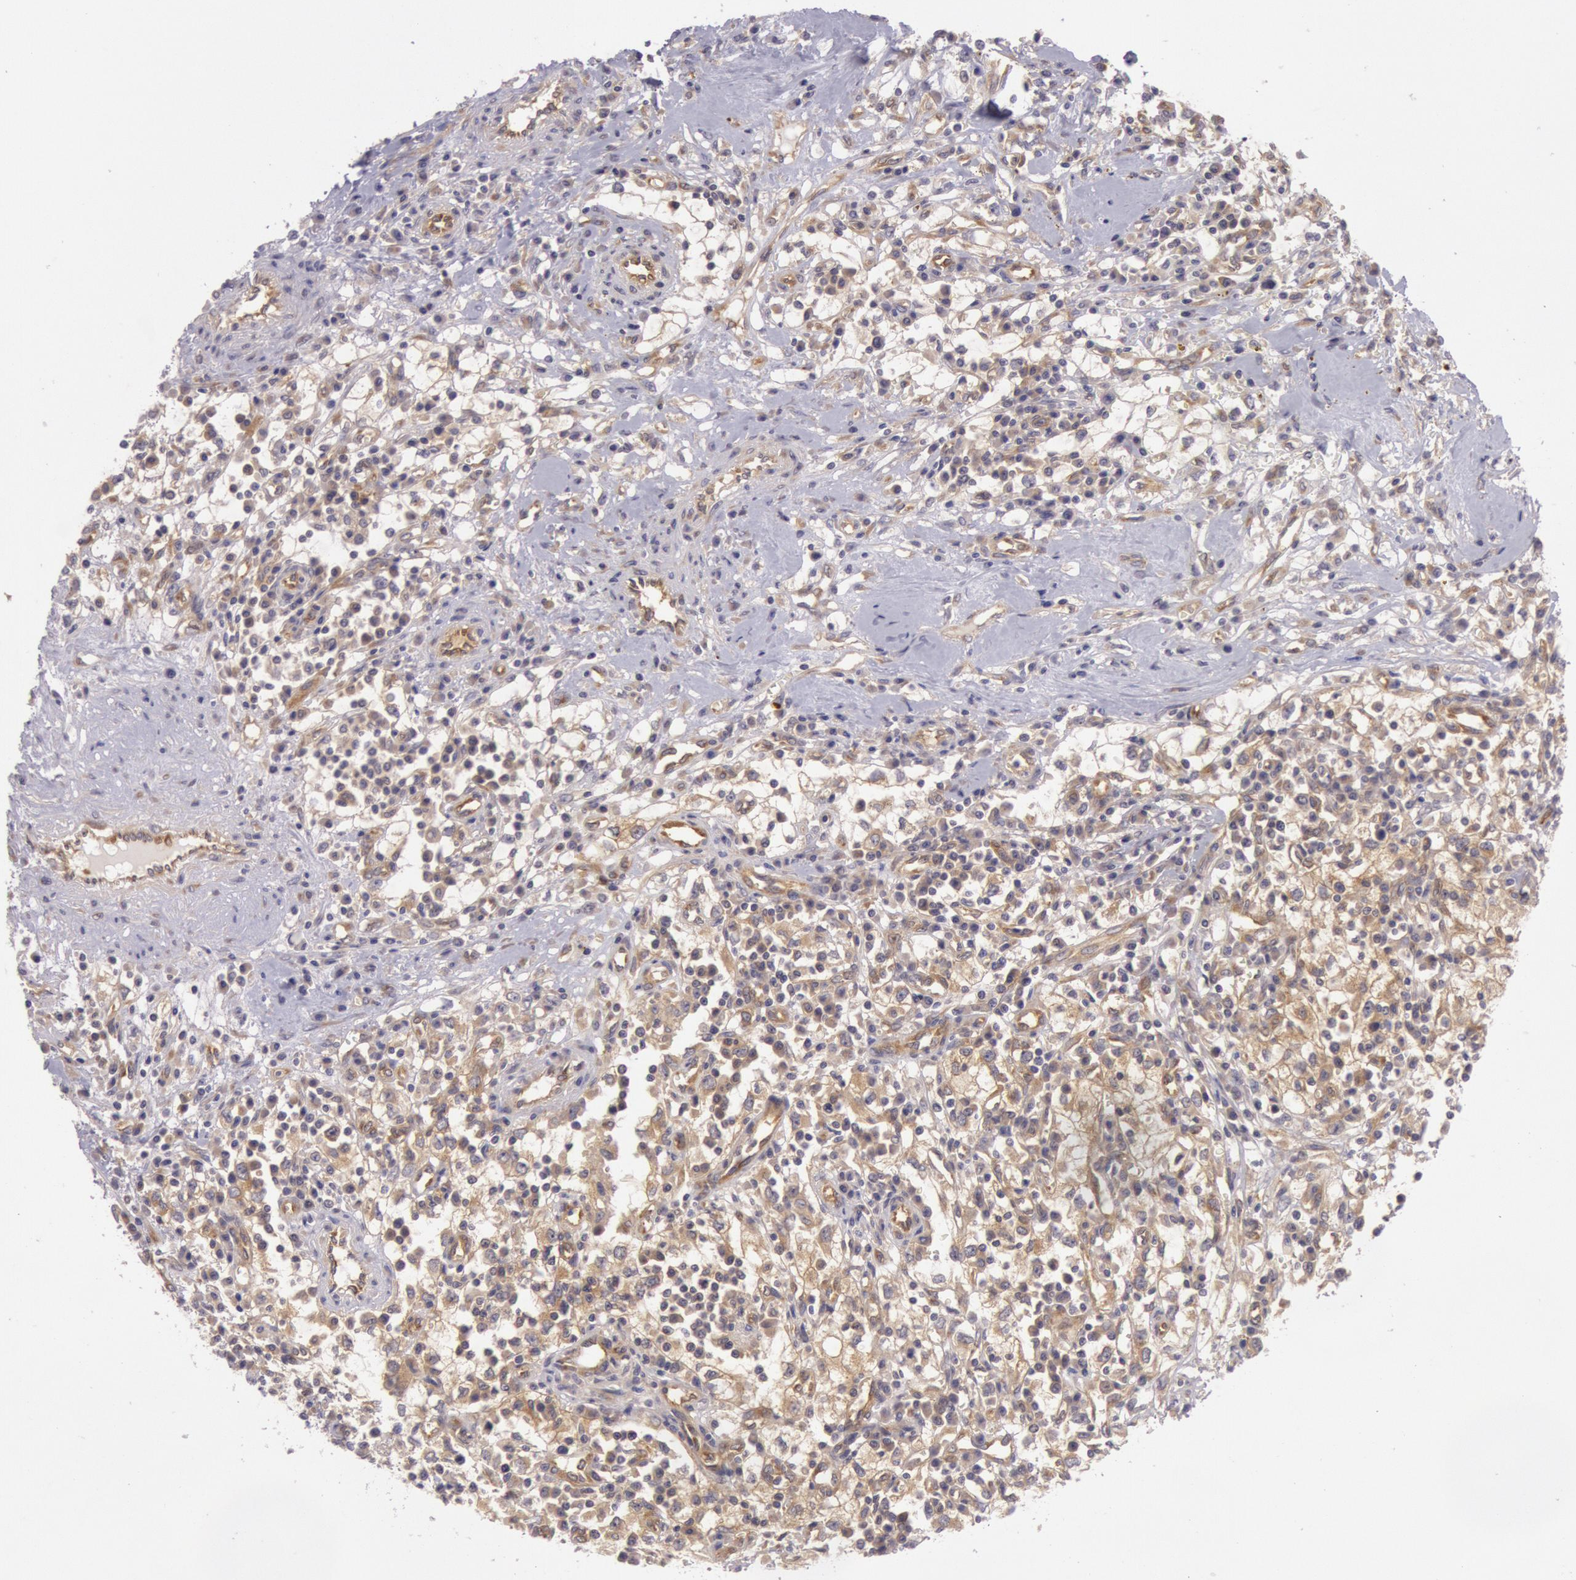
{"staining": {"intensity": "weak", "quantity": "25%-75%", "location": "cytoplasmic/membranous"}, "tissue": "renal cancer", "cell_type": "Tumor cells", "image_type": "cancer", "snomed": [{"axis": "morphology", "description": "Adenocarcinoma, NOS"}, {"axis": "topography", "description": "Kidney"}], "caption": "About 25%-75% of tumor cells in renal cancer exhibit weak cytoplasmic/membranous protein expression as visualized by brown immunohistochemical staining.", "gene": "CHUK", "patient": {"sex": "male", "age": 82}}